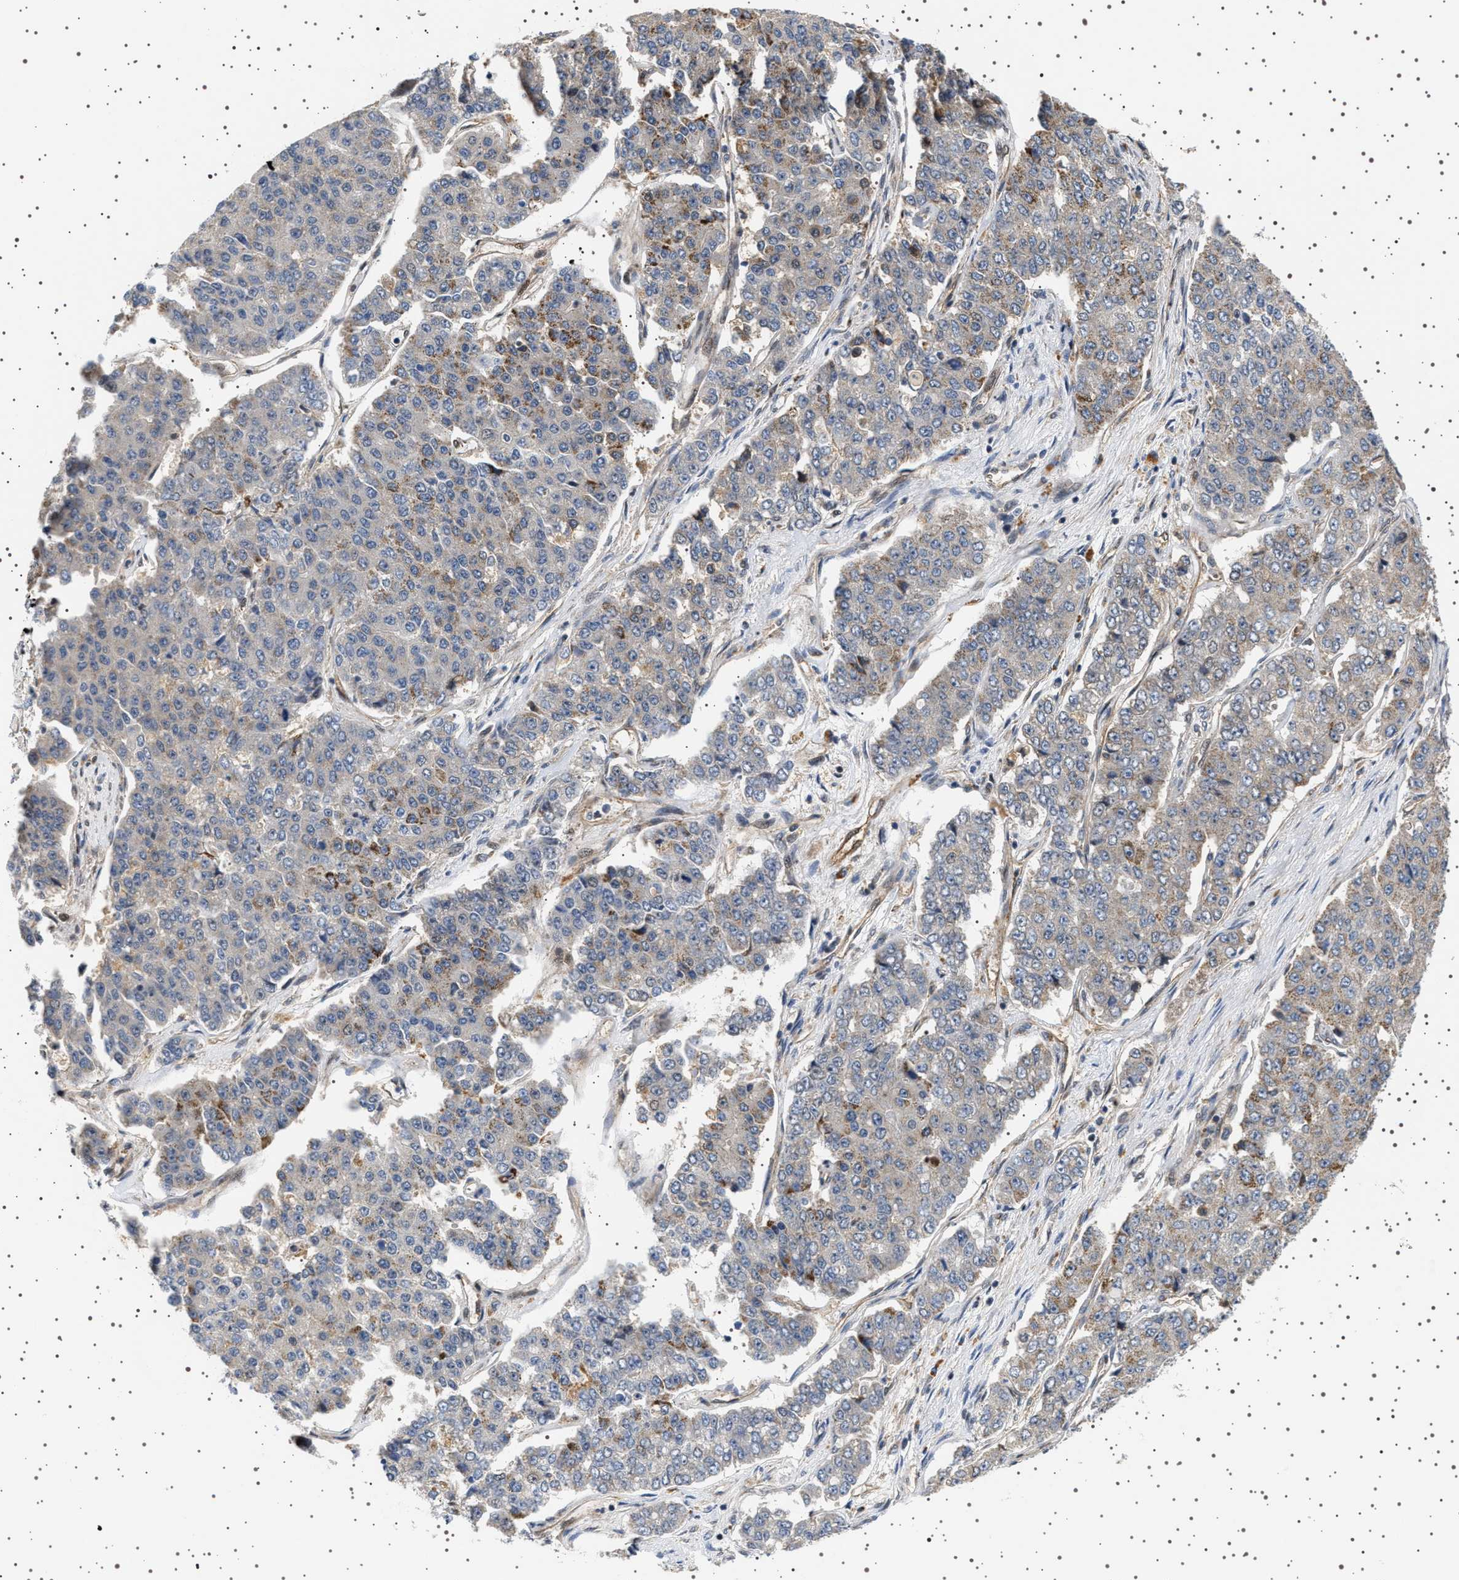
{"staining": {"intensity": "moderate", "quantity": "<25%", "location": "cytoplasmic/membranous"}, "tissue": "pancreatic cancer", "cell_type": "Tumor cells", "image_type": "cancer", "snomed": [{"axis": "morphology", "description": "Adenocarcinoma, NOS"}, {"axis": "topography", "description": "Pancreas"}], "caption": "Human pancreatic cancer stained with a protein marker displays moderate staining in tumor cells.", "gene": "BAG3", "patient": {"sex": "male", "age": 50}}